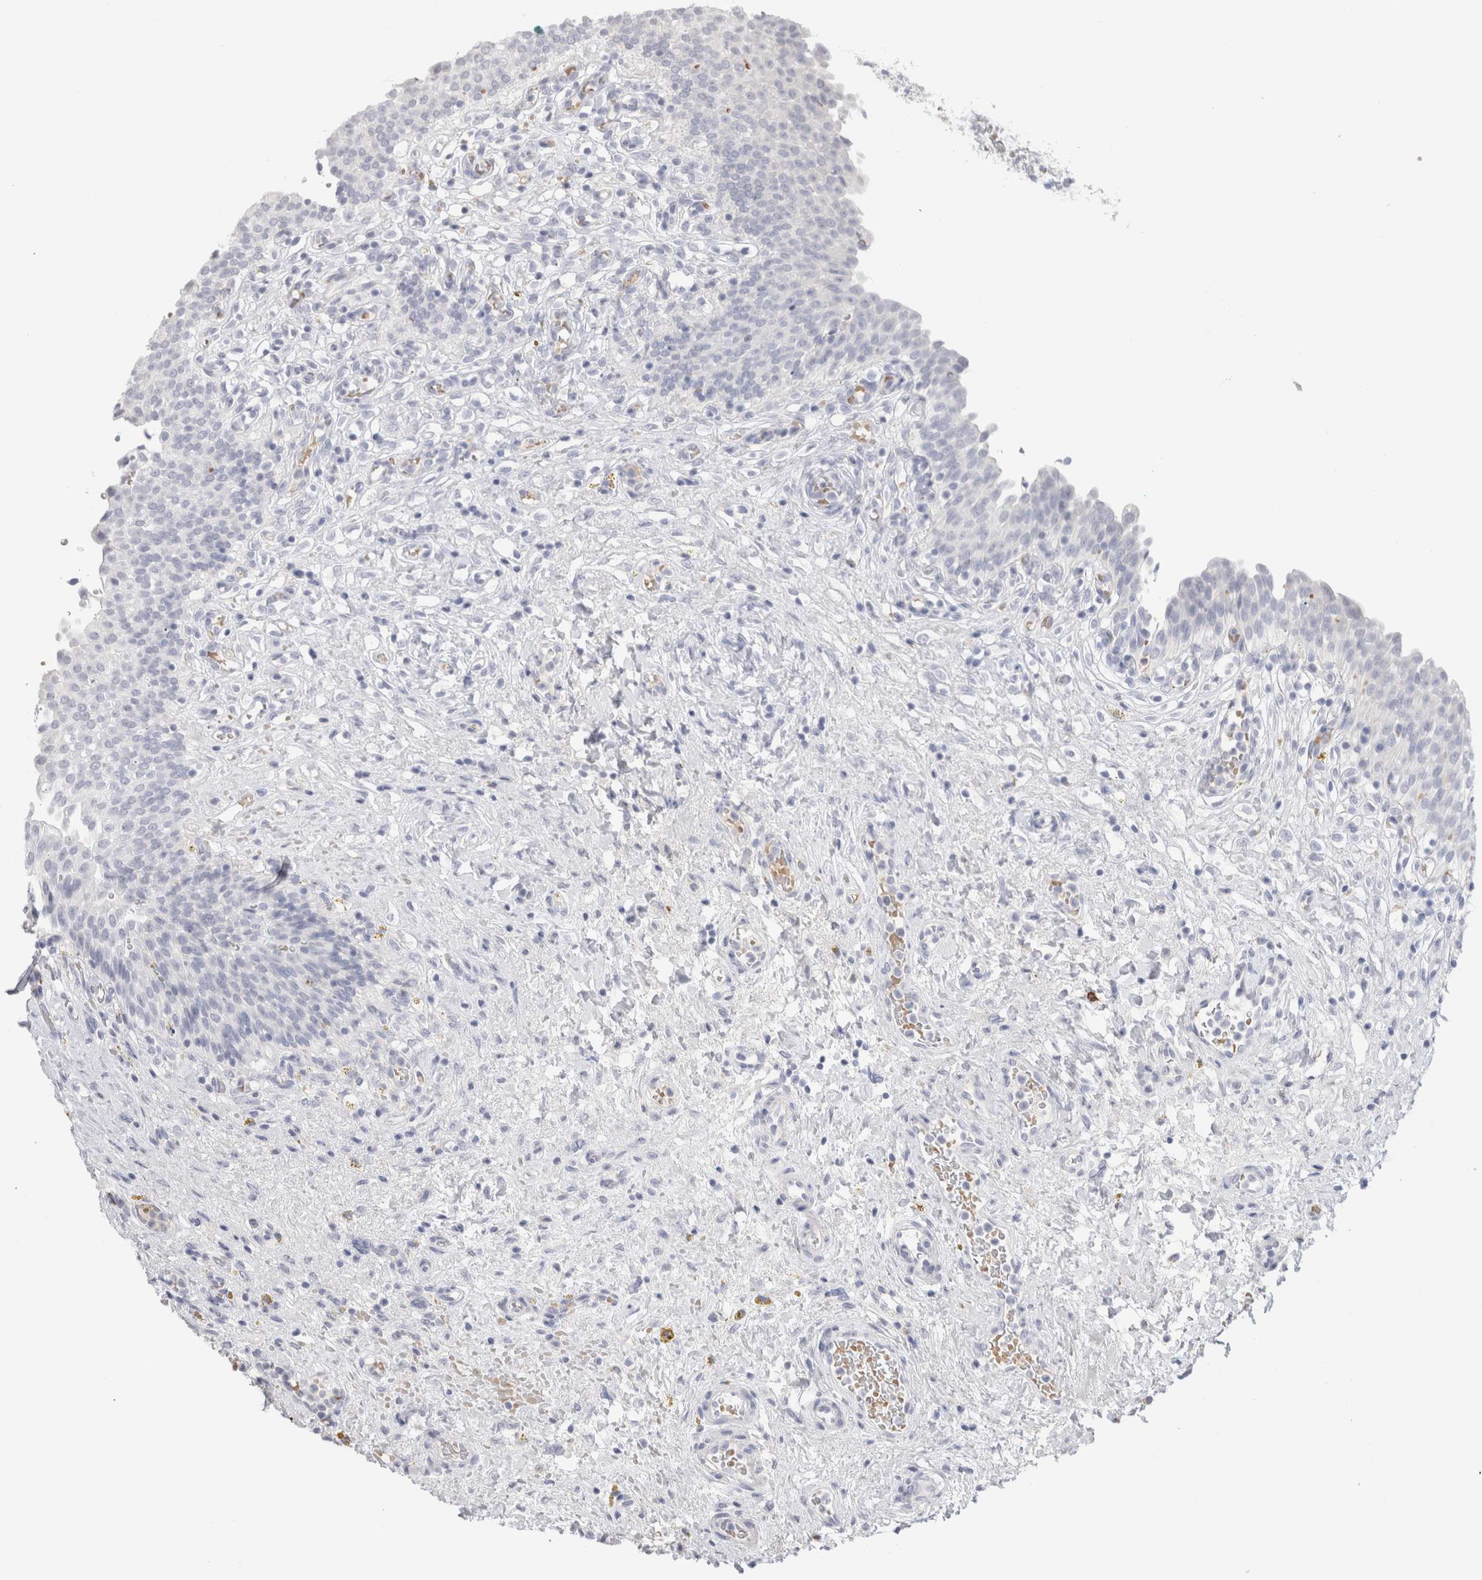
{"staining": {"intensity": "negative", "quantity": "none", "location": "none"}, "tissue": "urinary bladder", "cell_type": "Urothelial cells", "image_type": "normal", "snomed": [{"axis": "morphology", "description": "Urothelial carcinoma, High grade"}, {"axis": "topography", "description": "Urinary bladder"}], "caption": "The micrograph reveals no staining of urothelial cells in normal urinary bladder. (Stains: DAB (3,3'-diaminobenzidine) immunohistochemistry with hematoxylin counter stain, Microscopy: brightfield microscopy at high magnification).", "gene": "CD38", "patient": {"sex": "male", "age": 46}}